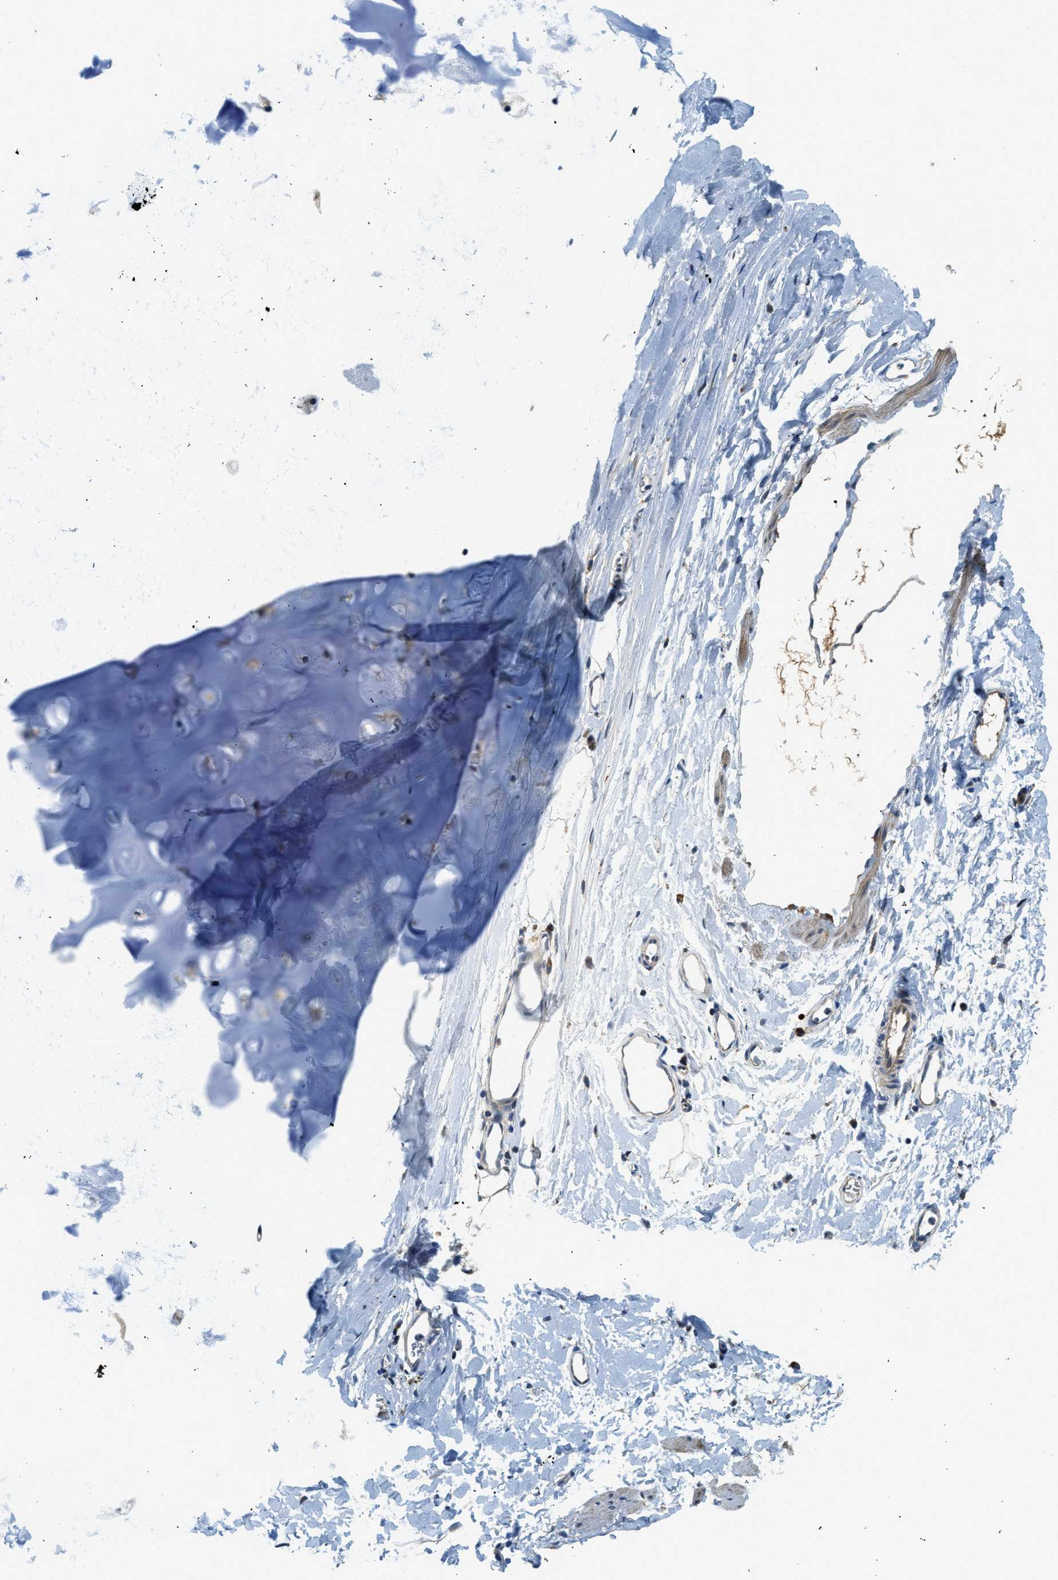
{"staining": {"intensity": "moderate", "quantity": ">75%", "location": "cytoplasmic/membranous,nuclear"}, "tissue": "adipose tissue", "cell_type": "Adipocytes", "image_type": "normal", "snomed": [{"axis": "morphology", "description": "Normal tissue, NOS"}, {"axis": "topography", "description": "Cartilage tissue"}, {"axis": "topography", "description": "Bronchus"}], "caption": "Protein expression analysis of unremarkable adipose tissue shows moderate cytoplasmic/membranous,nuclear positivity in about >75% of adipocytes.", "gene": "KCNK1", "patient": {"sex": "female", "age": 53}}